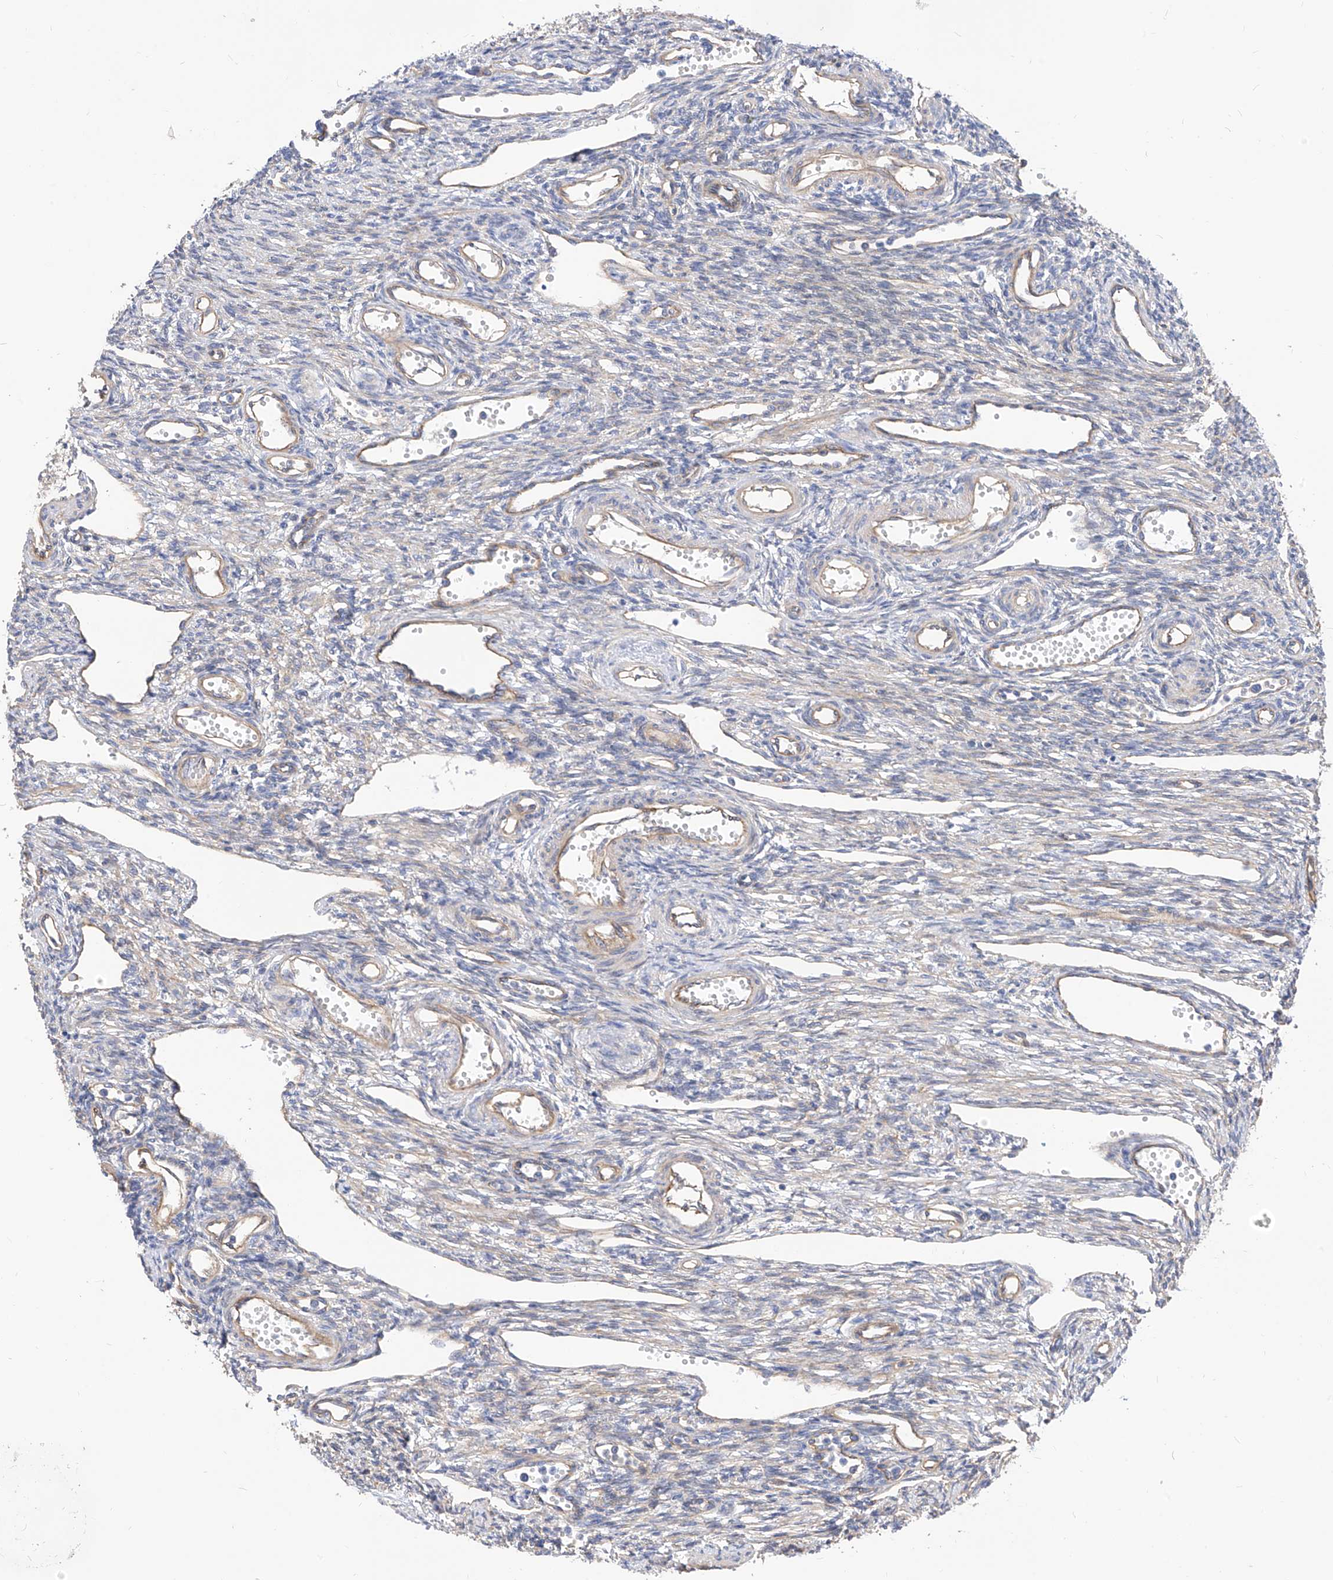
{"staining": {"intensity": "negative", "quantity": "none", "location": "none"}, "tissue": "ovary", "cell_type": "Ovarian stroma cells", "image_type": "normal", "snomed": [{"axis": "morphology", "description": "Normal tissue, NOS"}, {"axis": "morphology", "description": "Cyst, NOS"}, {"axis": "topography", "description": "Ovary"}], "caption": "This is an immunohistochemistry (IHC) histopathology image of benign ovary. There is no positivity in ovarian stroma cells.", "gene": "SCGB2A1", "patient": {"sex": "female", "age": 33}}